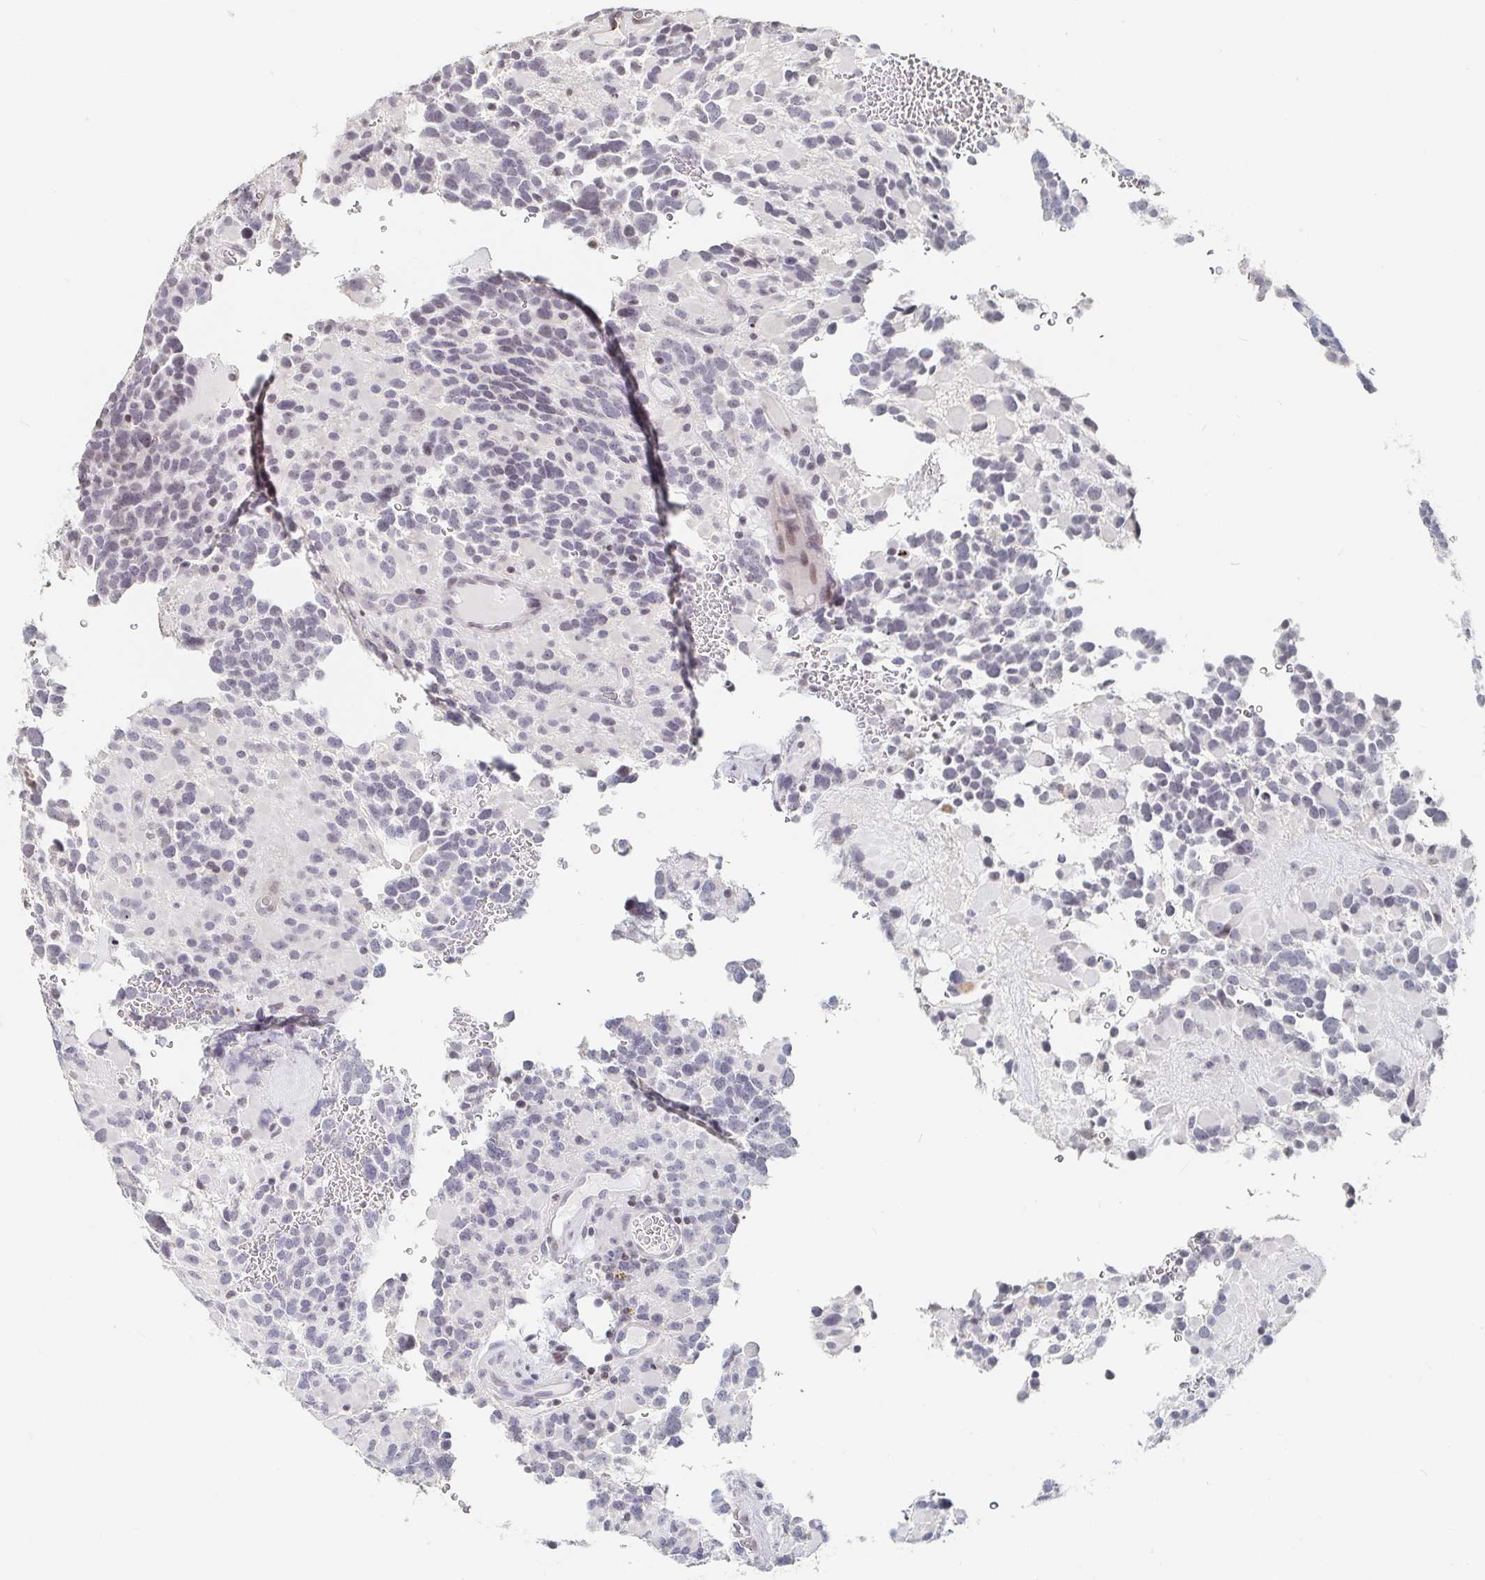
{"staining": {"intensity": "negative", "quantity": "none", "location": "none"}, "tissue": "glioma", "cell_type": "Tumor cells", "image_type": "cancer", "snomed": [{"axis": "morphology", "description": "Glioma, malignant, High grade"}, {"axis": "topography", "description": "Brain"}], "caption": "DAB immunohistochemical staining of human high-grade glioma (malignant) shows no significant expression in tumor cells.", "gene": "NME9", "patient": {"sex": "female", "age": 40}}